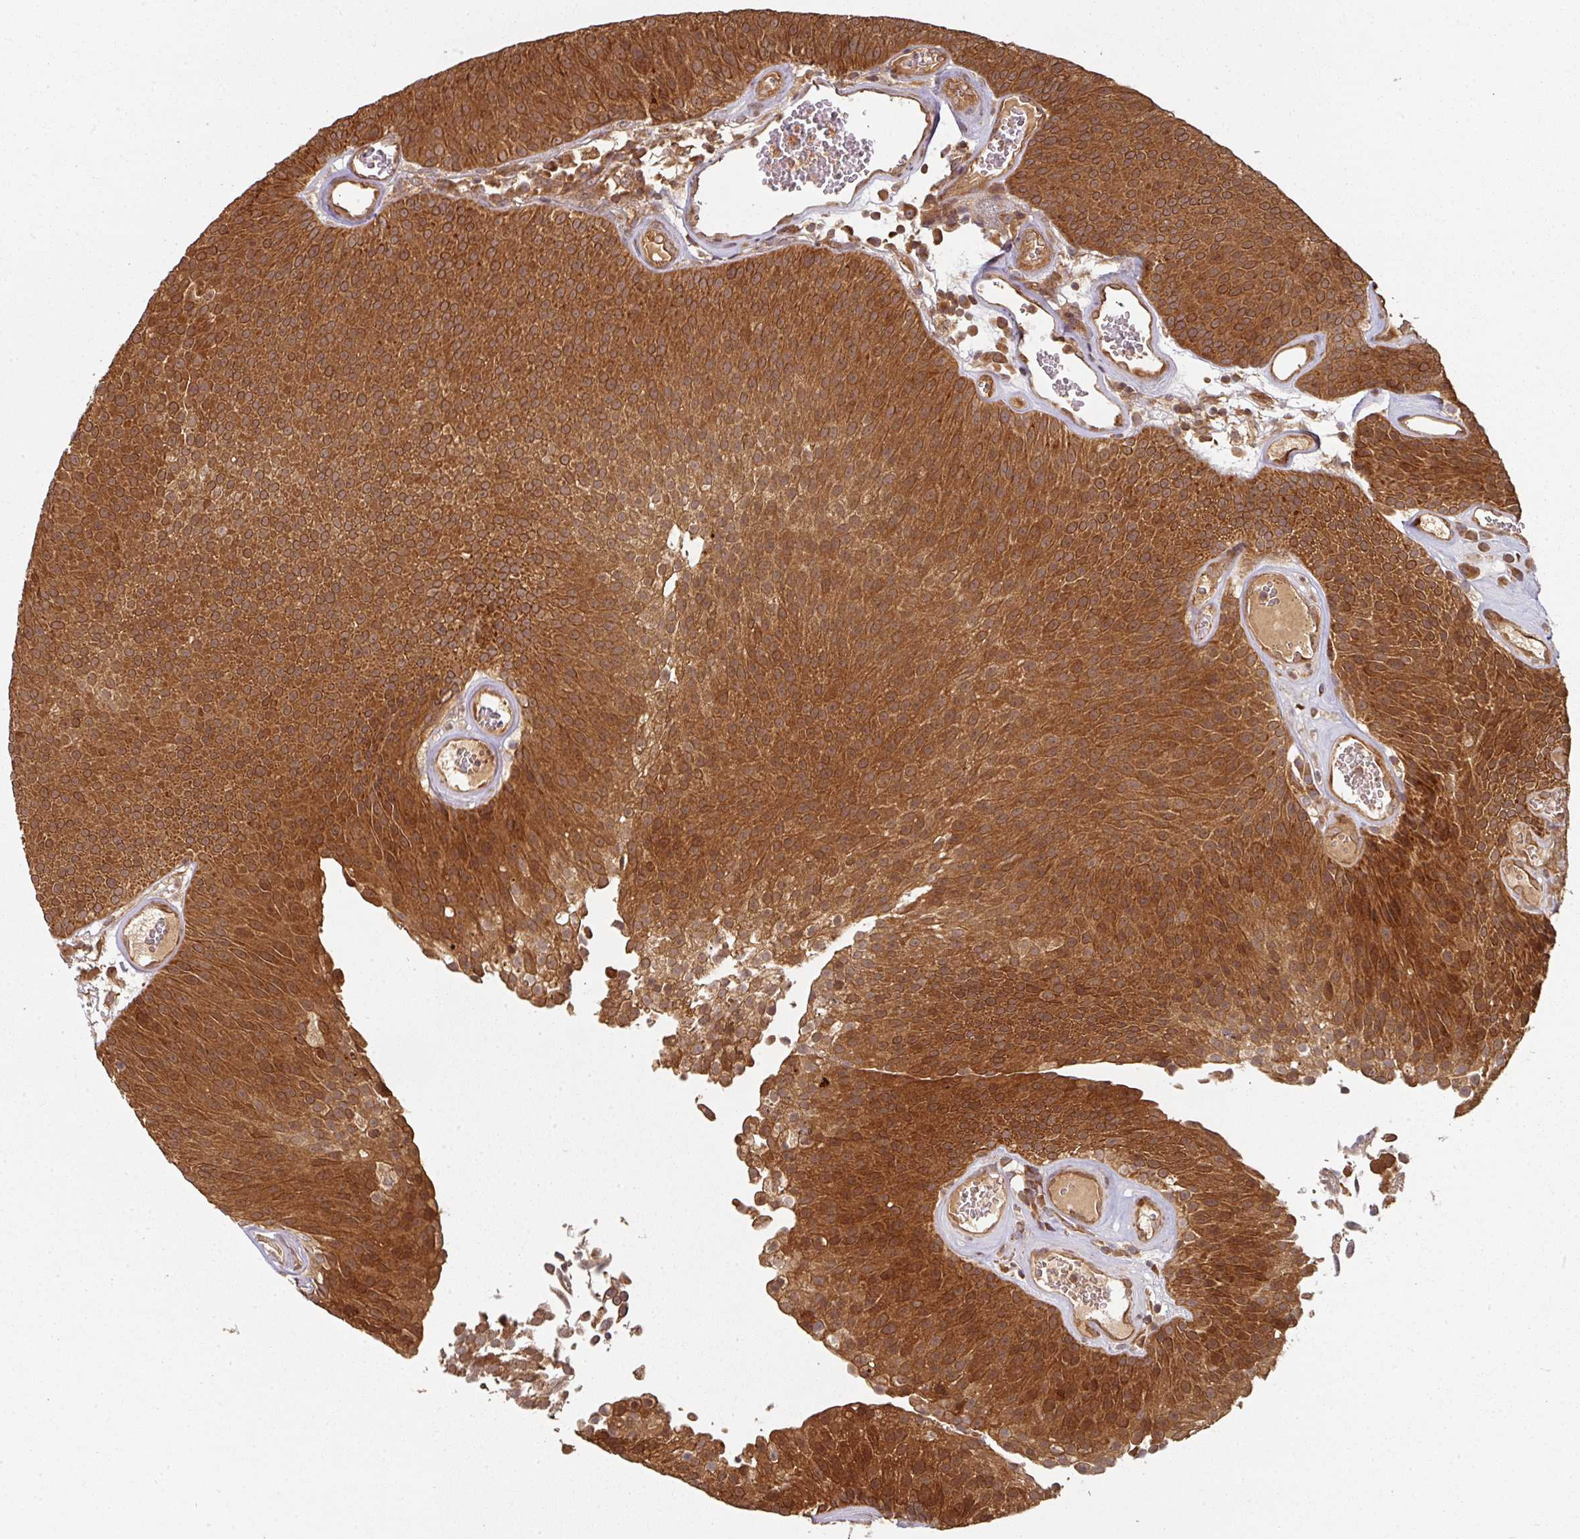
{"staining": {"intensity": "strong", "quantity": ">75%", "location": "cytoplasmic/membranous"}, "tissue": "urothelial cancer", "cell_type": "Tumor cells", "image_type": "cancer", "snomed": [{"axis": "morphology", "description": "Urothelial carcinoma, Low grade"}, {"axis": "topography", "description": "Urinary bladder"}], "caption": "This is a micrograph of immunohistochemistry staining of urothelial cancer, which shows strong expression in the cytoplasmic/membranous of tumor cells.", "gene": "EIF4EBP2", "patient": {"sex": "female", "age": 79}}